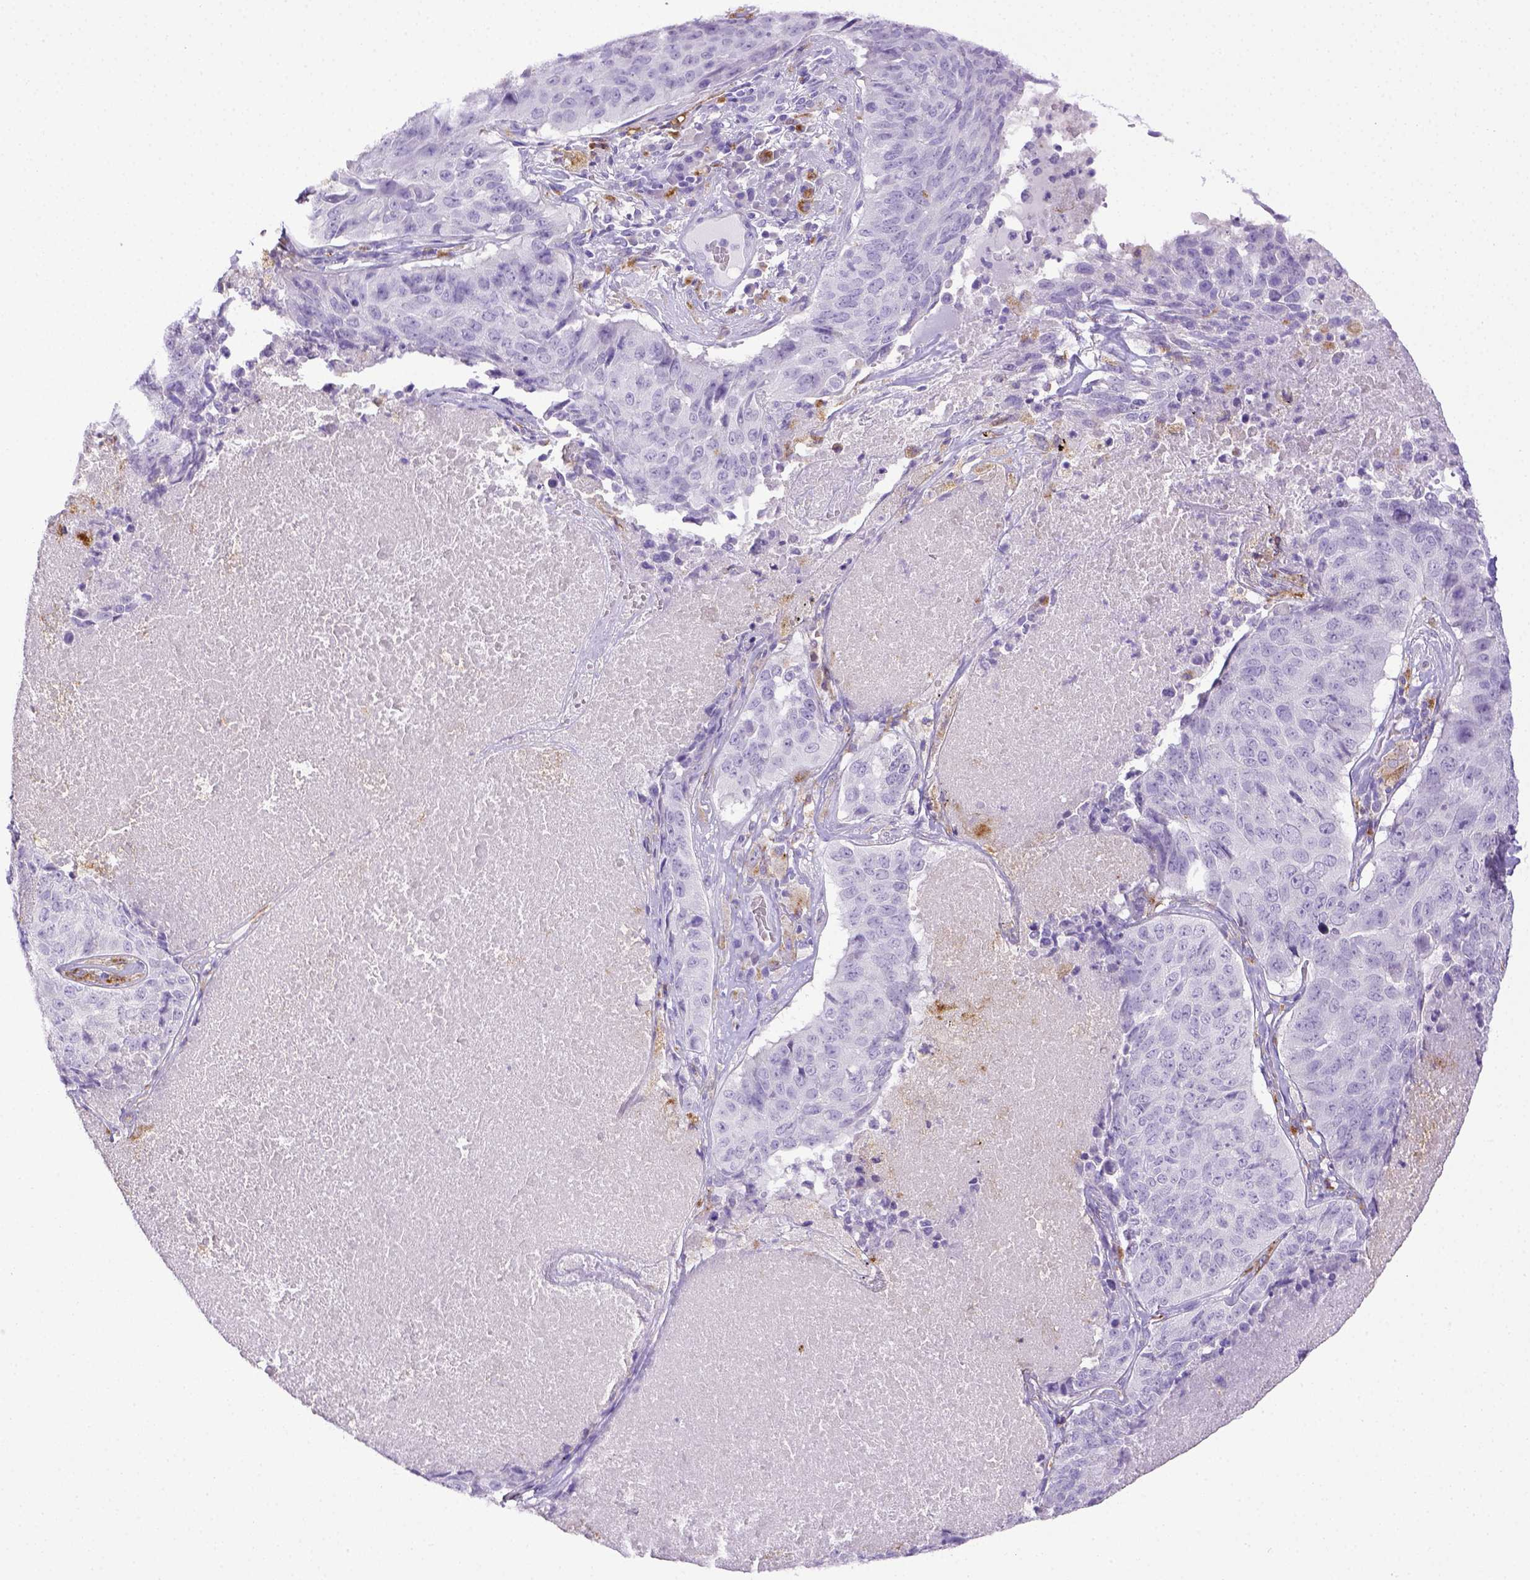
{"staining": {"intensity": "negative", "quantity": "none", "location": "none"}, "tissue": "lung cancer", "cell_type": "Tumor cells", "image_type": "cancer", "snomed": [{"axis": "morphology", "description": "Normal tissue, NOS"}, {"axis": "morphology", "description": "Squamous cell carcinoma, NOS"}, {"axis": "topography", "description": "Bronchus"}, {"axis": "topography", "description": "Lung"}], "caption": "An immunohistochemistry (IHC) image of squamous cell carcinoma (lung) is shown. There is no staining in tumor cells of squamous cell carcinoma (lung).", "gene": "CD68", "patient": {"sex": "male", "age": 64}}